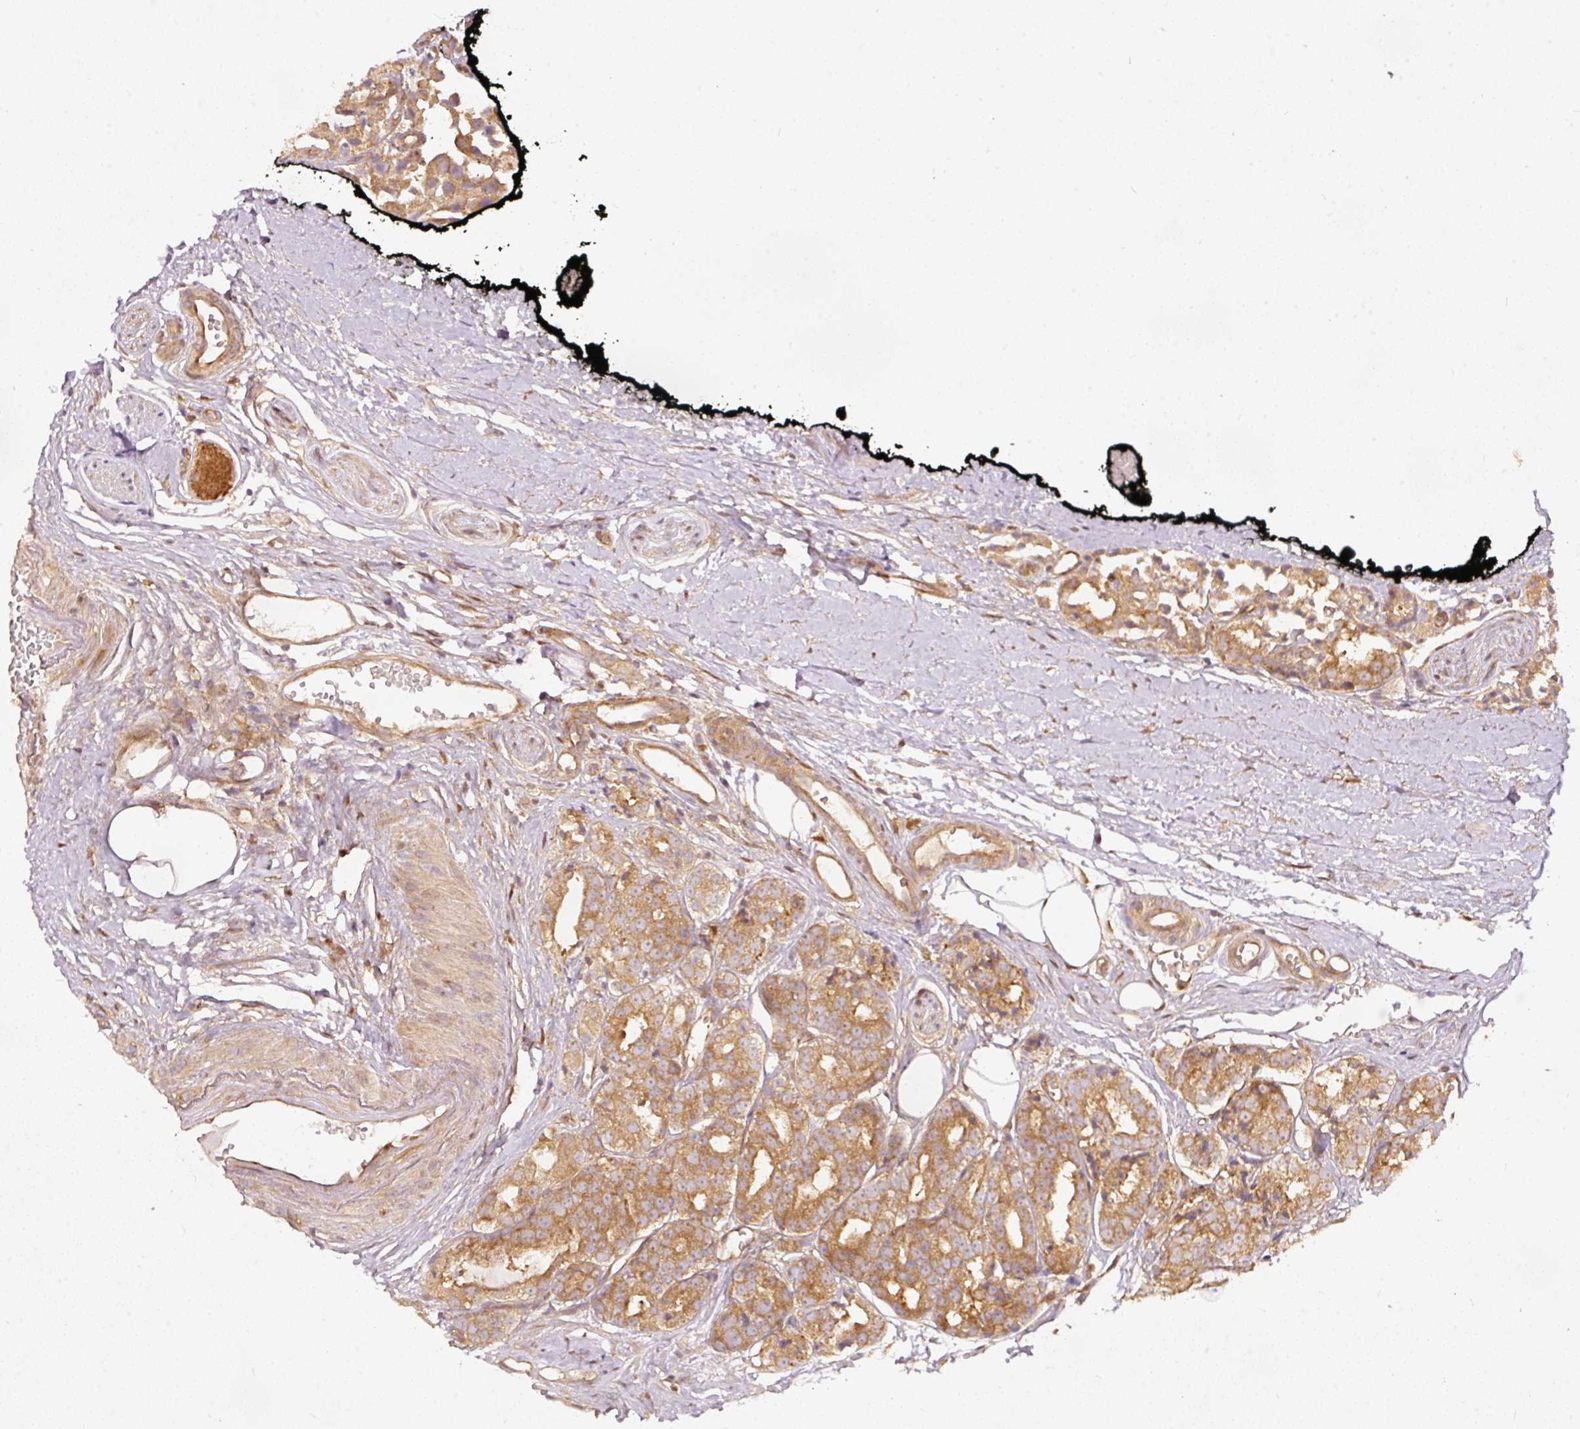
{"staining": {"intensity": "moderate", "quantity": ">75%", "location": "cytoplasmic/membranous"}, "tissue": "prostate cancer", "cell_type": "Tumor cells", "image_type": "cancer", "snomed": [{"axis": "morphology", "description": "Adenocarcinoma, High grade"}, {"axis": "topography", "description": "Prostate"}], "caption": "This image demonstrates IHC staining of prostate adenocarcinoma (high-grade), with medium moderate cytoplasmic/membranous positivity in approximately >75% of tumor cells.", "gene": "EIF3B", "patient": {"sex": "male", "age": 71}}